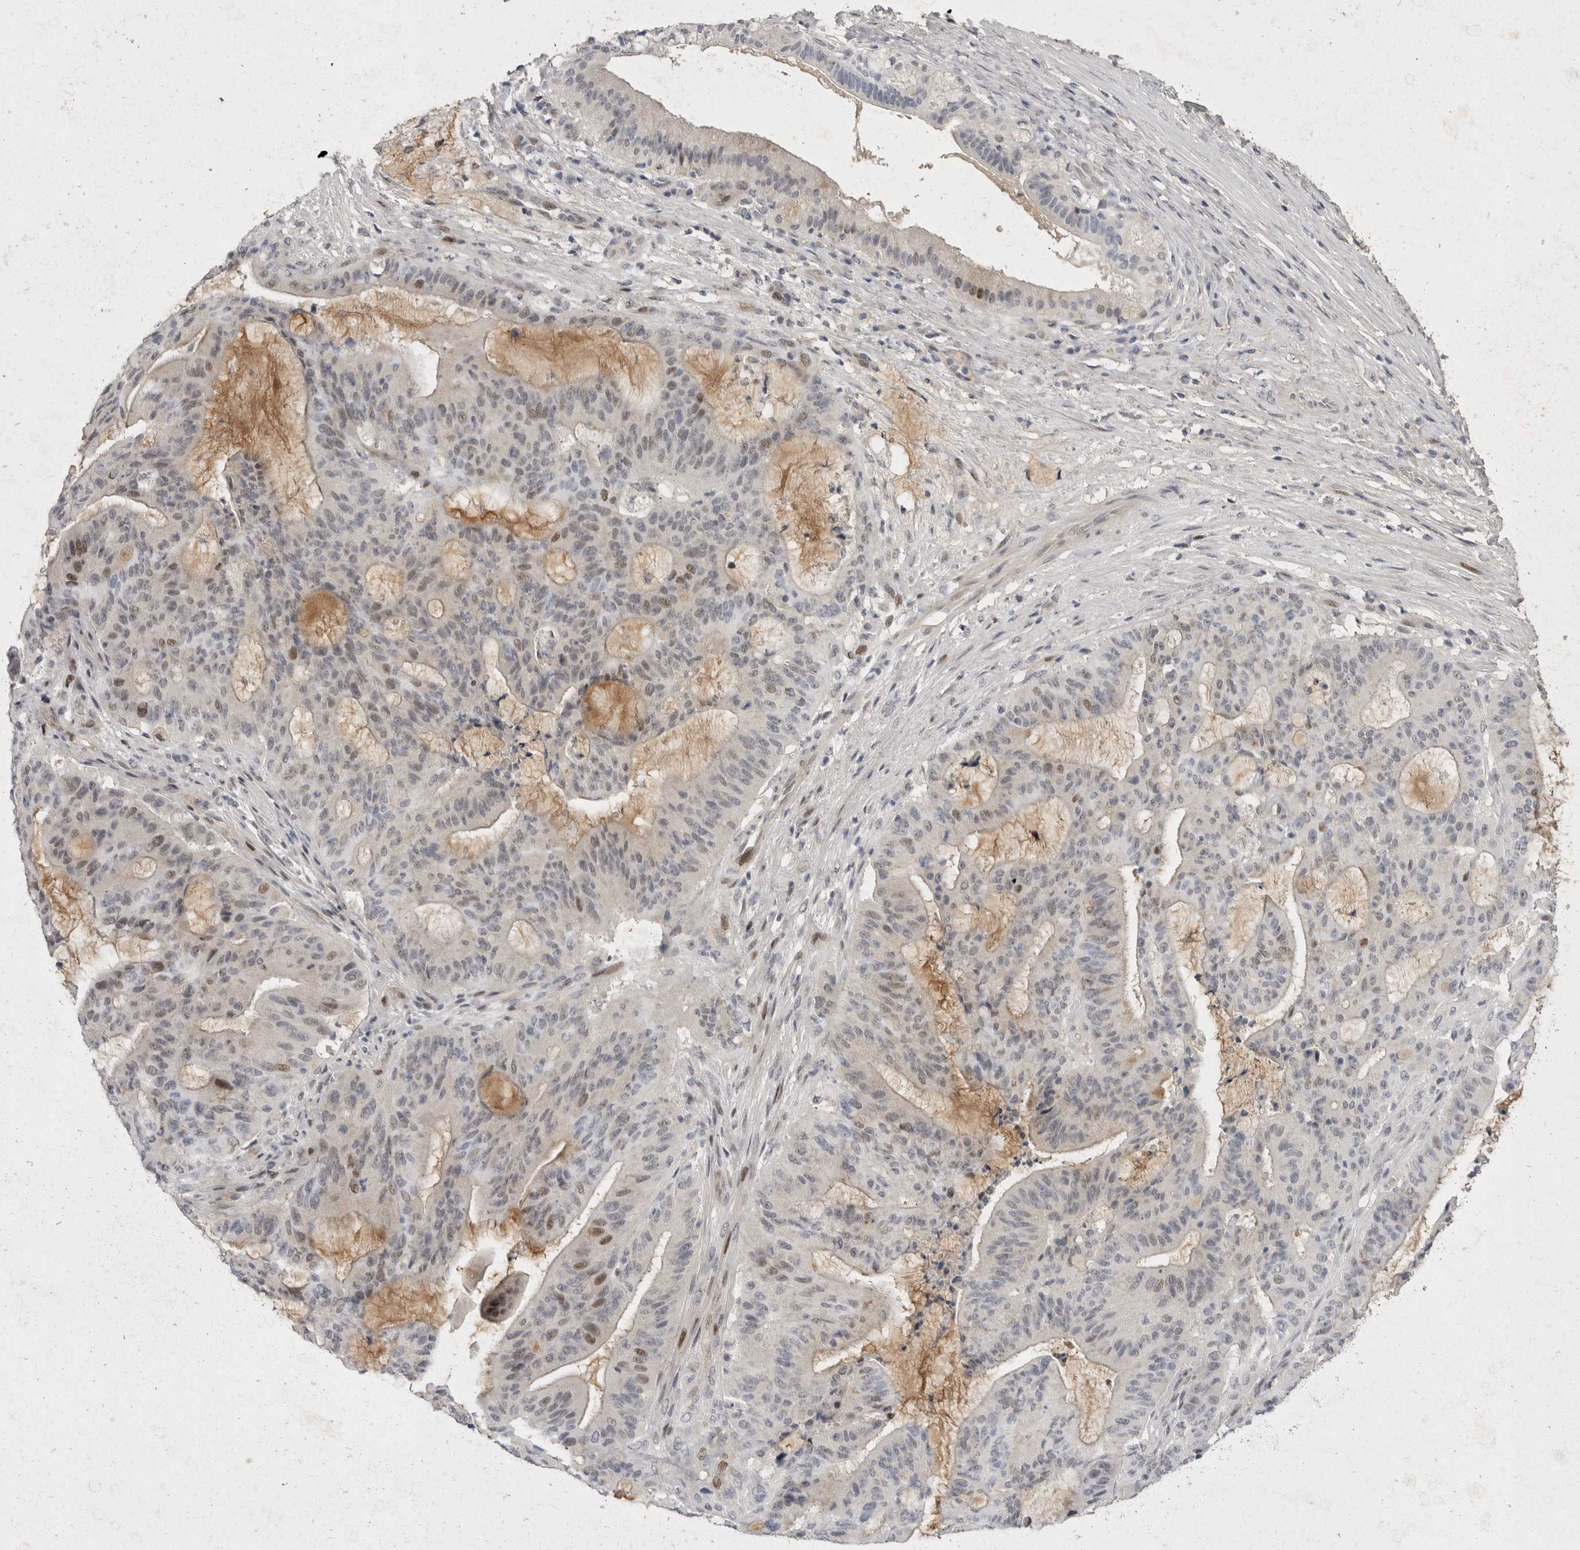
{"staining": {"intensity": "weak", "quantity": "<25%", "location": "nuclear"}, "tissue": "liver cancer", "cell_type": "Tumor cells", "image_type": "cancer", "snomed": [{"axis": "morphology", "description": "Normal tissue, NOS"}, {"axis": "morphology", "description": "Cholangiocarcinoma"}, {"axis": "topography", "description": "Liver"}, {"axis": "topography", "description": "Peripheral nerve tissue"}], "caption": "An IHC photomicrograph of cholangiocarcinoma (liver) is shown. There is no staining in tumor cells of cholangiocarcinoma (liver).", "gene": "TOM1L2", "patient": {"sex": "female", "age": 73}}